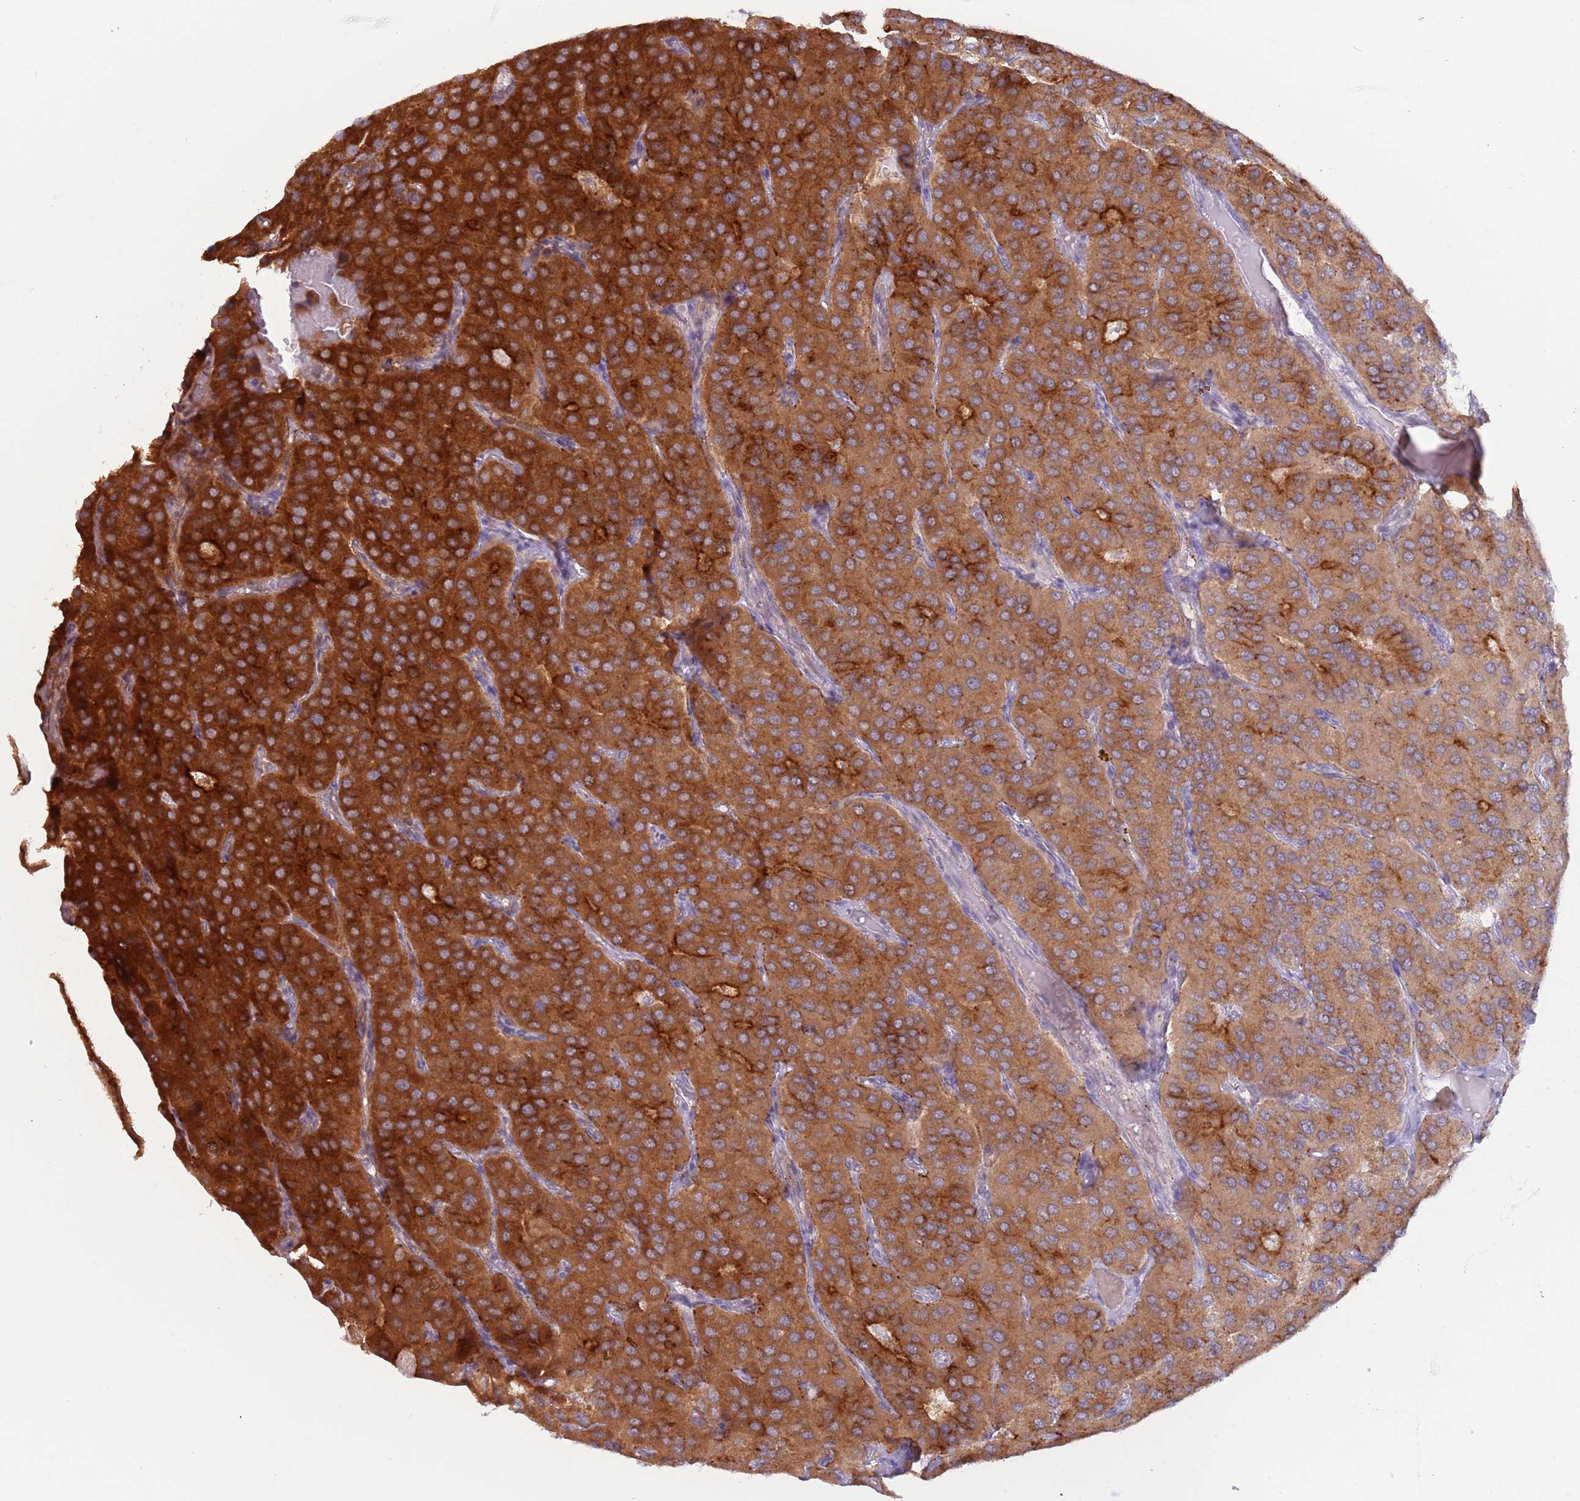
{"staining": {"intensity": "strong", "quantity": ">75%", "location": "cytoplasmic/membranous"}, "tissue": "parathyroid gland", "cell_type": "Glandular cells", "image_type": "normal", "snomed": [{"axis": "morphology", "description": "Normal tissue, NOS"}, {"axis": "morphology", "description": "Adenoma, NOS"}, {"axis": "topography", "description": "Parathyroid gland"}], "caption": "Immunohistochemistry (IHC) image of normal human parathyroid gland stained for a protein (brown), which demonstrates high levels of strong cytoplasmic/membranous expression in about >75% of glandular cells.", "gene": "LDHD", "patient": {"sex": "female", "age": 86}}